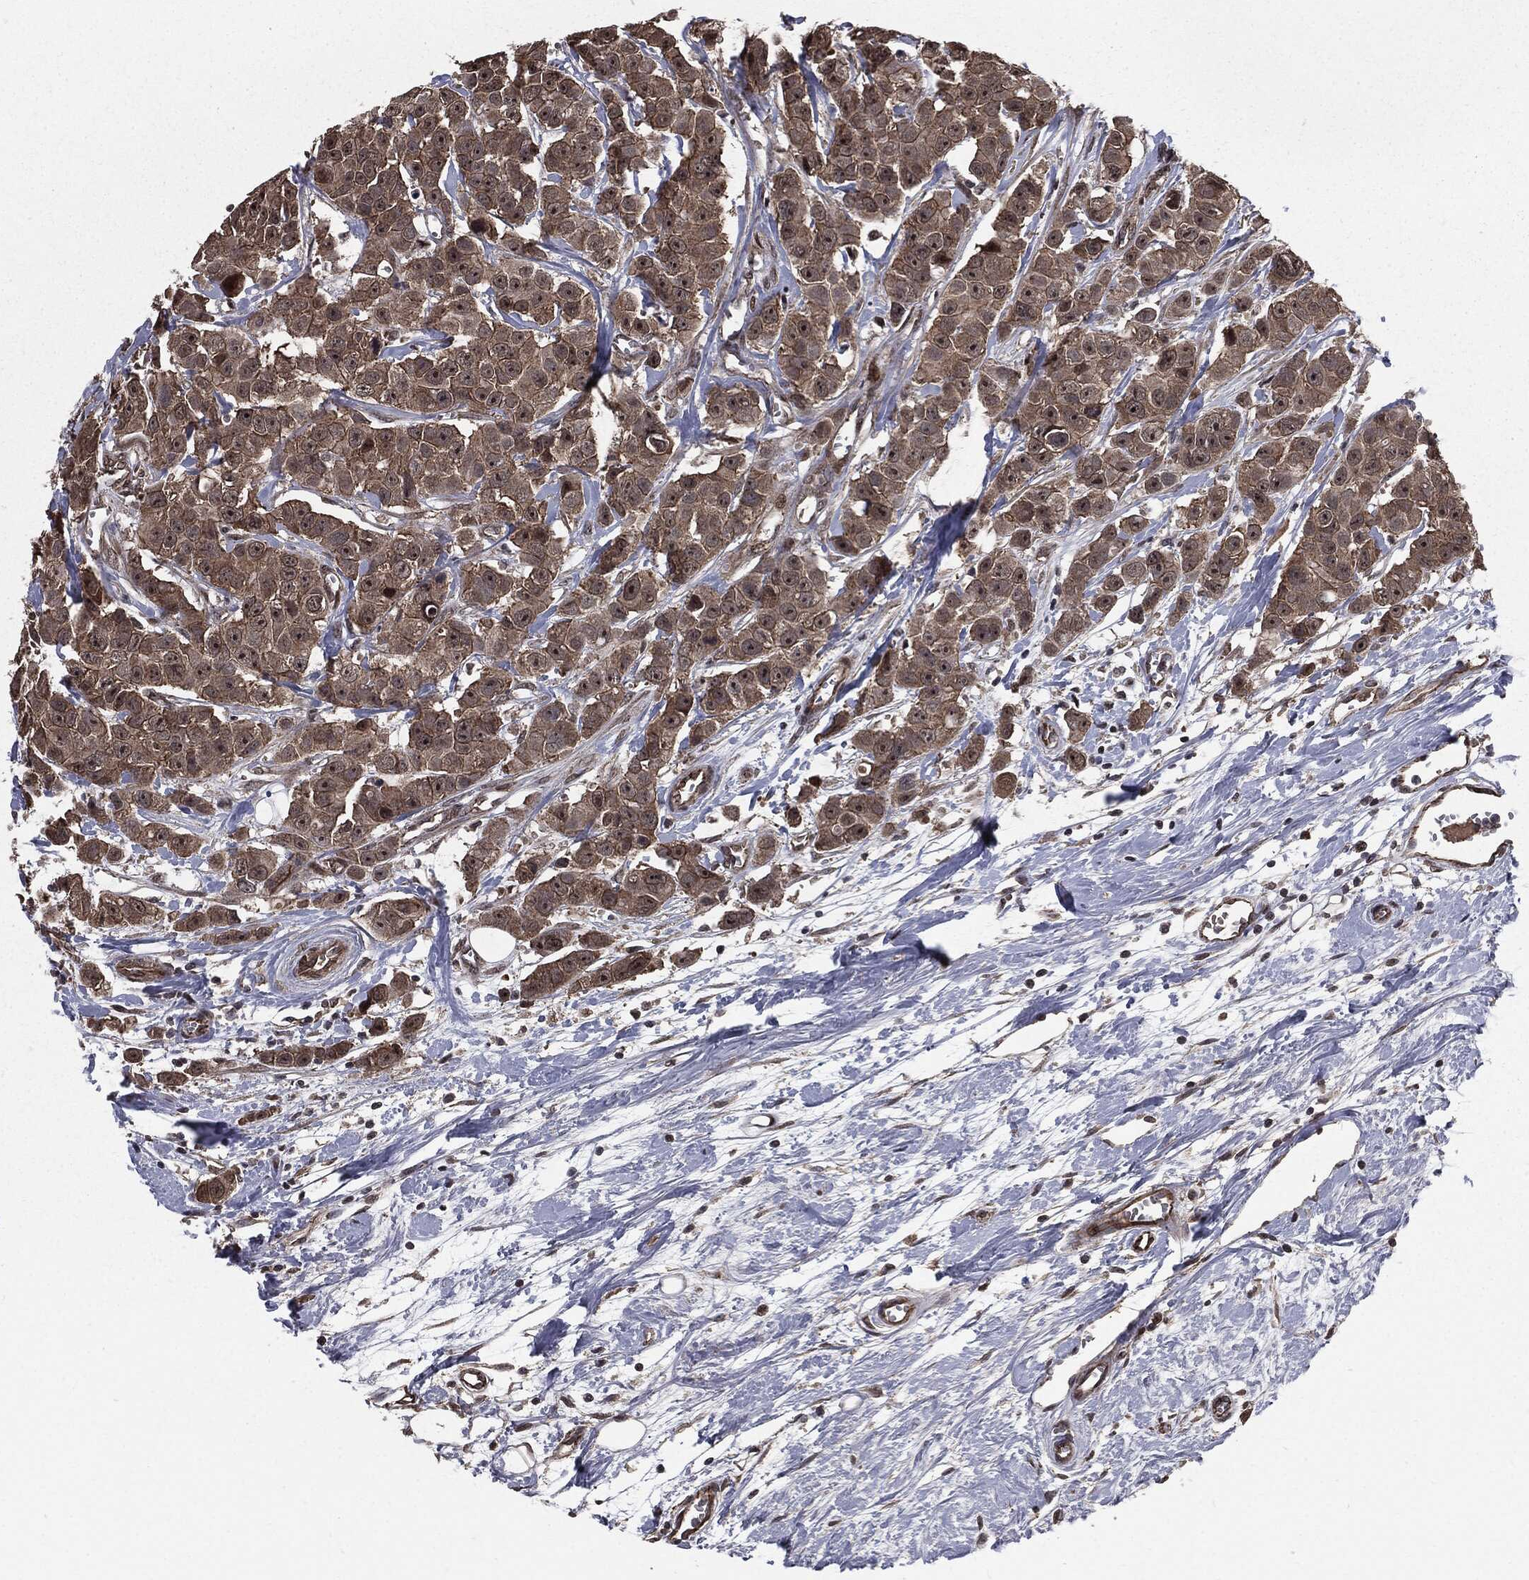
{"staining": {"intensity": "strong", "quantity": "<25%", "location": "cytoplasmic/membranous"}, "tissue": "breast cancer", "cell_type": "Tumor cells", "image_type": "cancer", "snomed": [{"axis": "morphology", "description": "Duct carcinoma"}, {"axis": "topography", "description": "Breast"}], "caption": "There is medium levels of strong cytoplasmic/membranous positivity in tumor cells of breast cancer (infiltrating ductal carcinoma), as demonstrated by immunohistochemical staining (brown color).", "gene": "PTPA", "patient": {"sex": "female", "age": 35}}